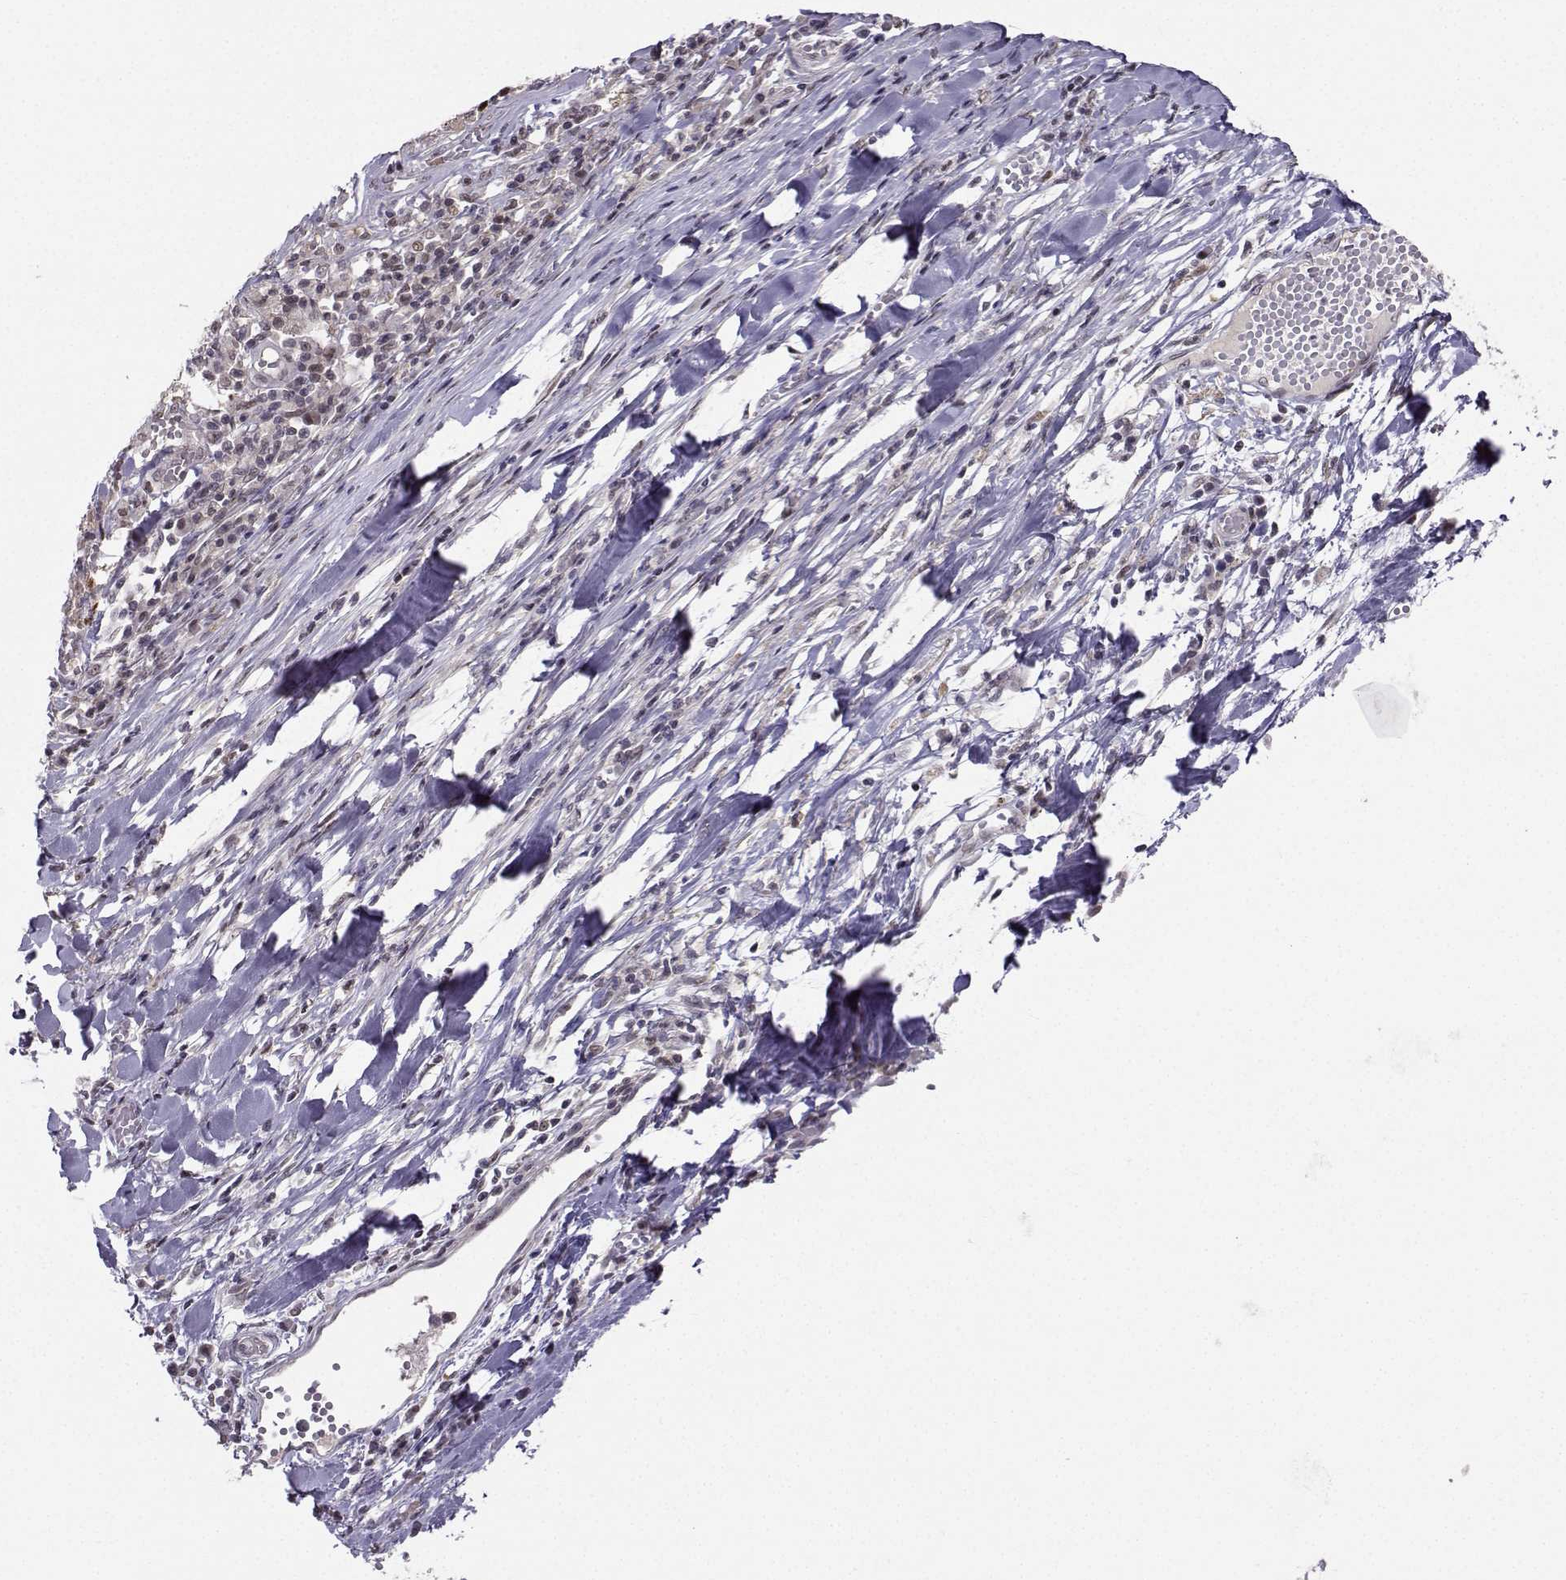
{"staining": {"intensity": "weak", "quantity": "<25%", "location": "nuclear"}, "tissue": "melanoma", "cell_type": "Tumor cells", "image_type": "cancer", "snomed": [{"axis": "morphology", "description": "Malignant melanoma, Metastatic site"}, {"axis": "topography", "description": "Lymph node"}], "caption": "Micrograph shows no protein positivity in tumor cells of malignant melanoma (metastatic site) tissue. (DAB (3,3'-diaminobenzidine) immunohistochemistry (IHC), high magnification).", "gene": "PKP2", "patient": {"sex": "male", "age": 50}}